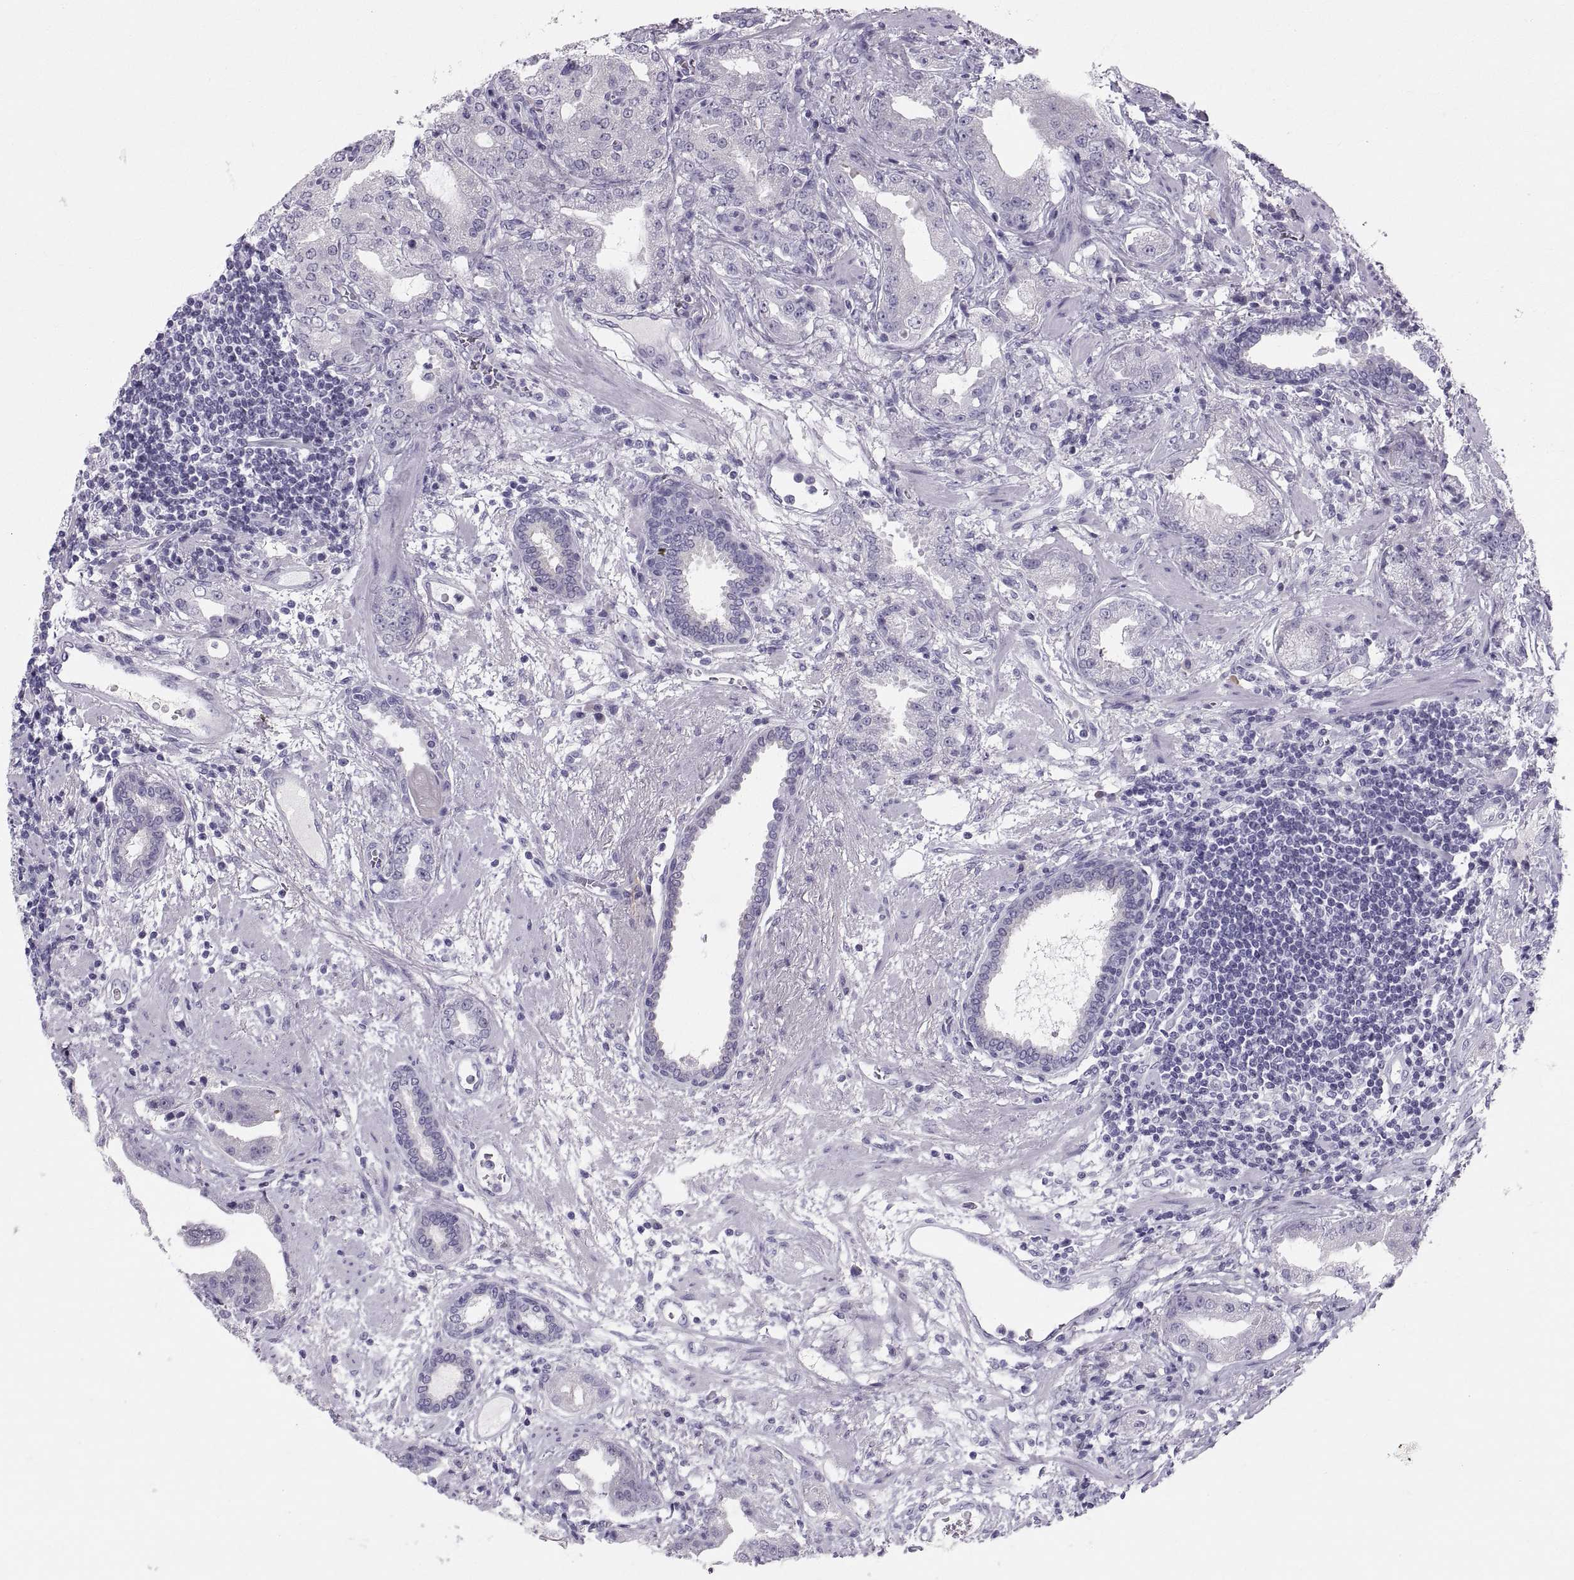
{"staining": {"intensity": "negative", "quantity": "none", "location": "none"}, "tissue": "prostate cancer", "cell_type": "Tumor cells", "image_type": "cancer", "snomed": [{"axis": "morphology", "description": "Adenocarcinoma, Low grade"}, {"axis": "topography", "description": "Prostate"}], "caption": "DAB immunohistochemical staining of human prostate adenocarcinoma (low-grade) demonstrates no significant staining in tumor cells.", "gene": "SLC22A6", "patient": {"sex": "male", "age": 62}}